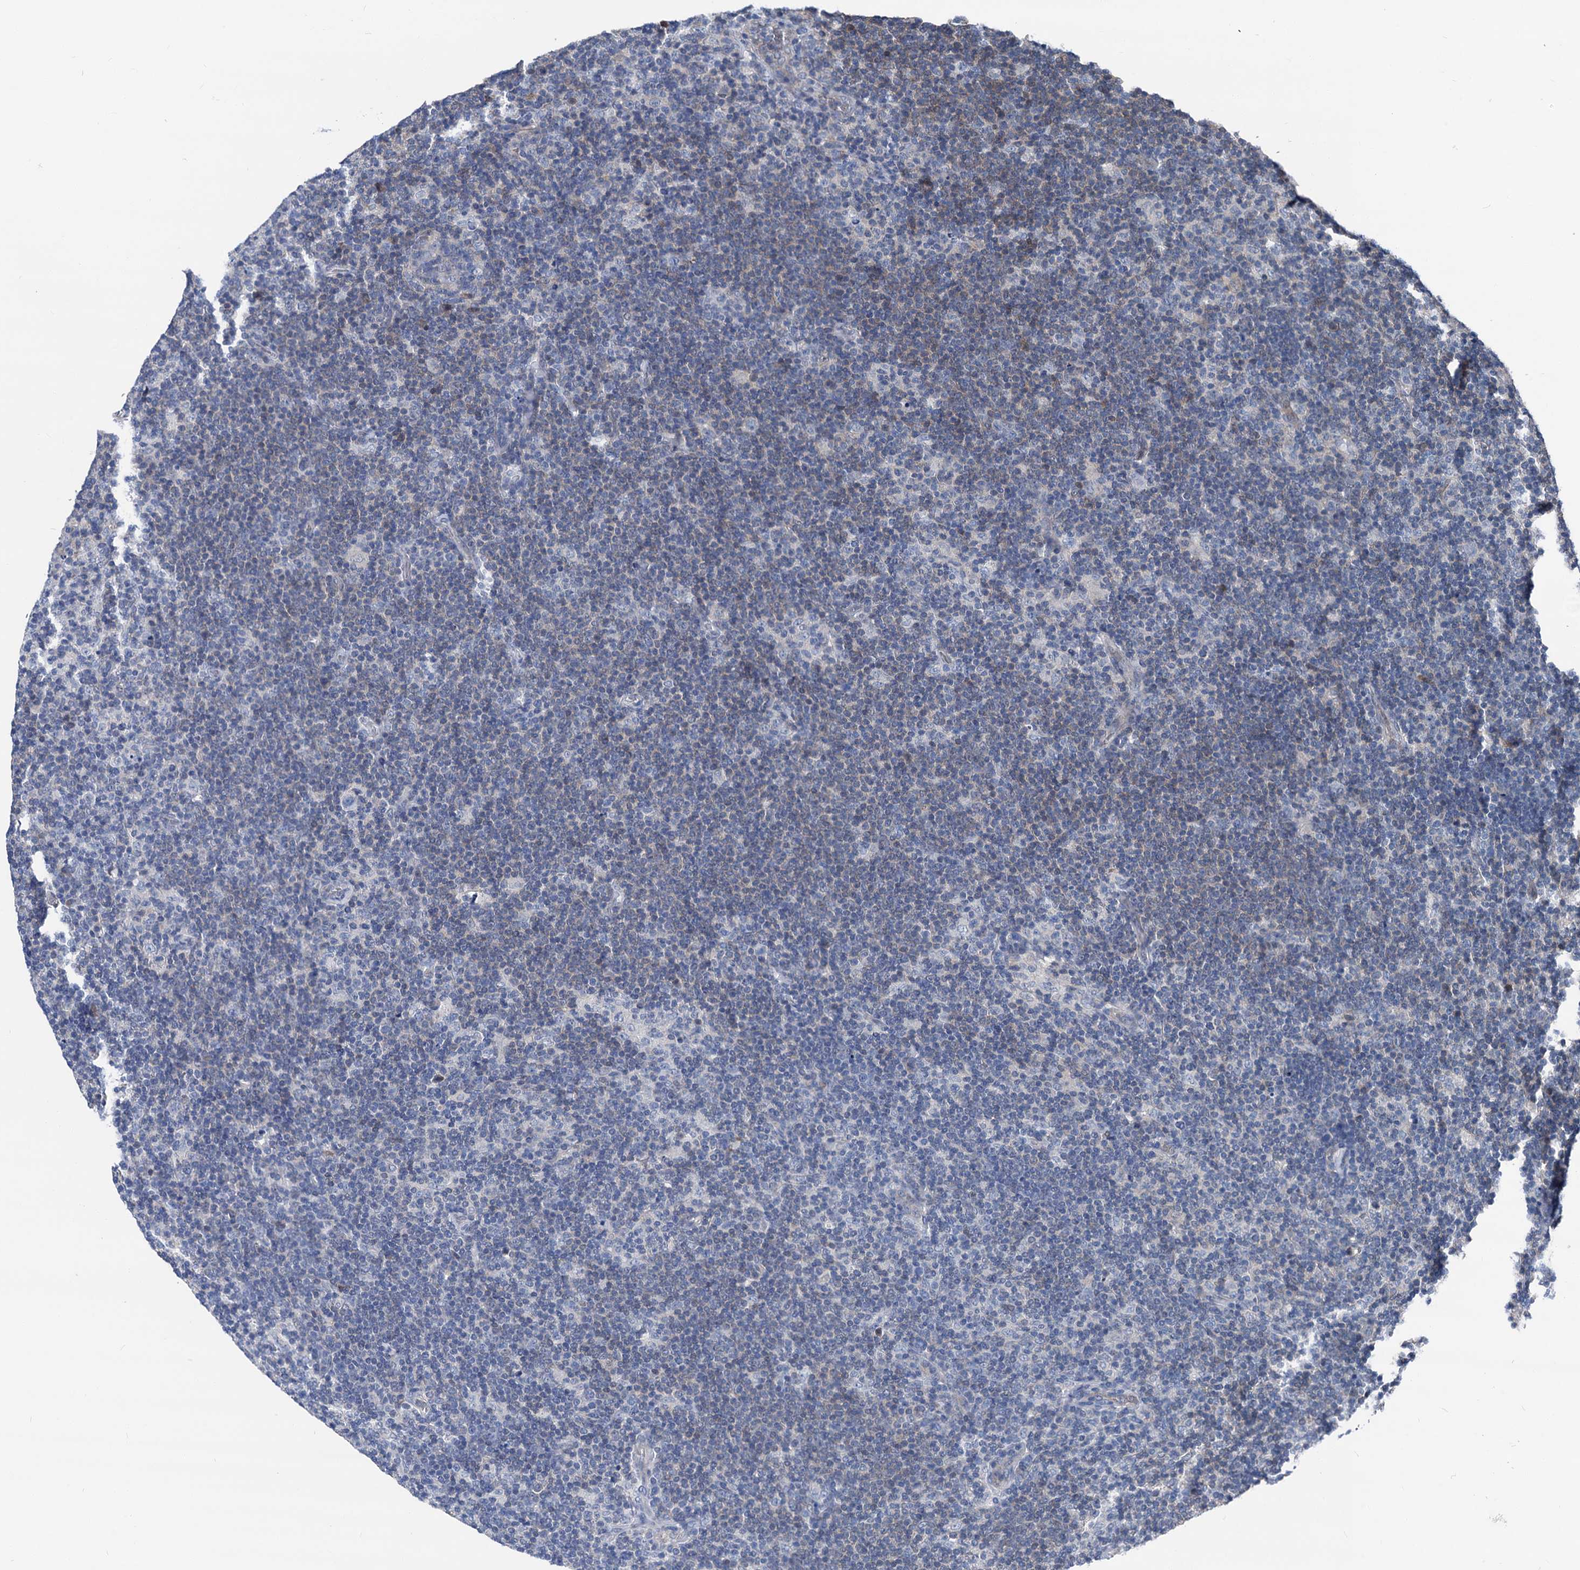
{"staining": {"intensity": "negative", "quantity": "none", "location": "none"}, "tissue": "lymphoma", "cell_type": "Tumor cells", "image_type": "cancer", "snomed": [{"axis": "morphology", "description": "Hodgkin's disease, NOS"}, {"axis": "topography", "description": "Lymph node"}], "caption": "Immunohistochemical staining of lymphoma demonstrates no significant expression in tumor cells. Brightfield microscopy of IHC stained with DAB (3,3'-diaminobenzidine) (brown) and hematoxylin (blue), captured at high magnification.", "gene": "GLO1", "patient": {"sex": "female", "age": 57}}